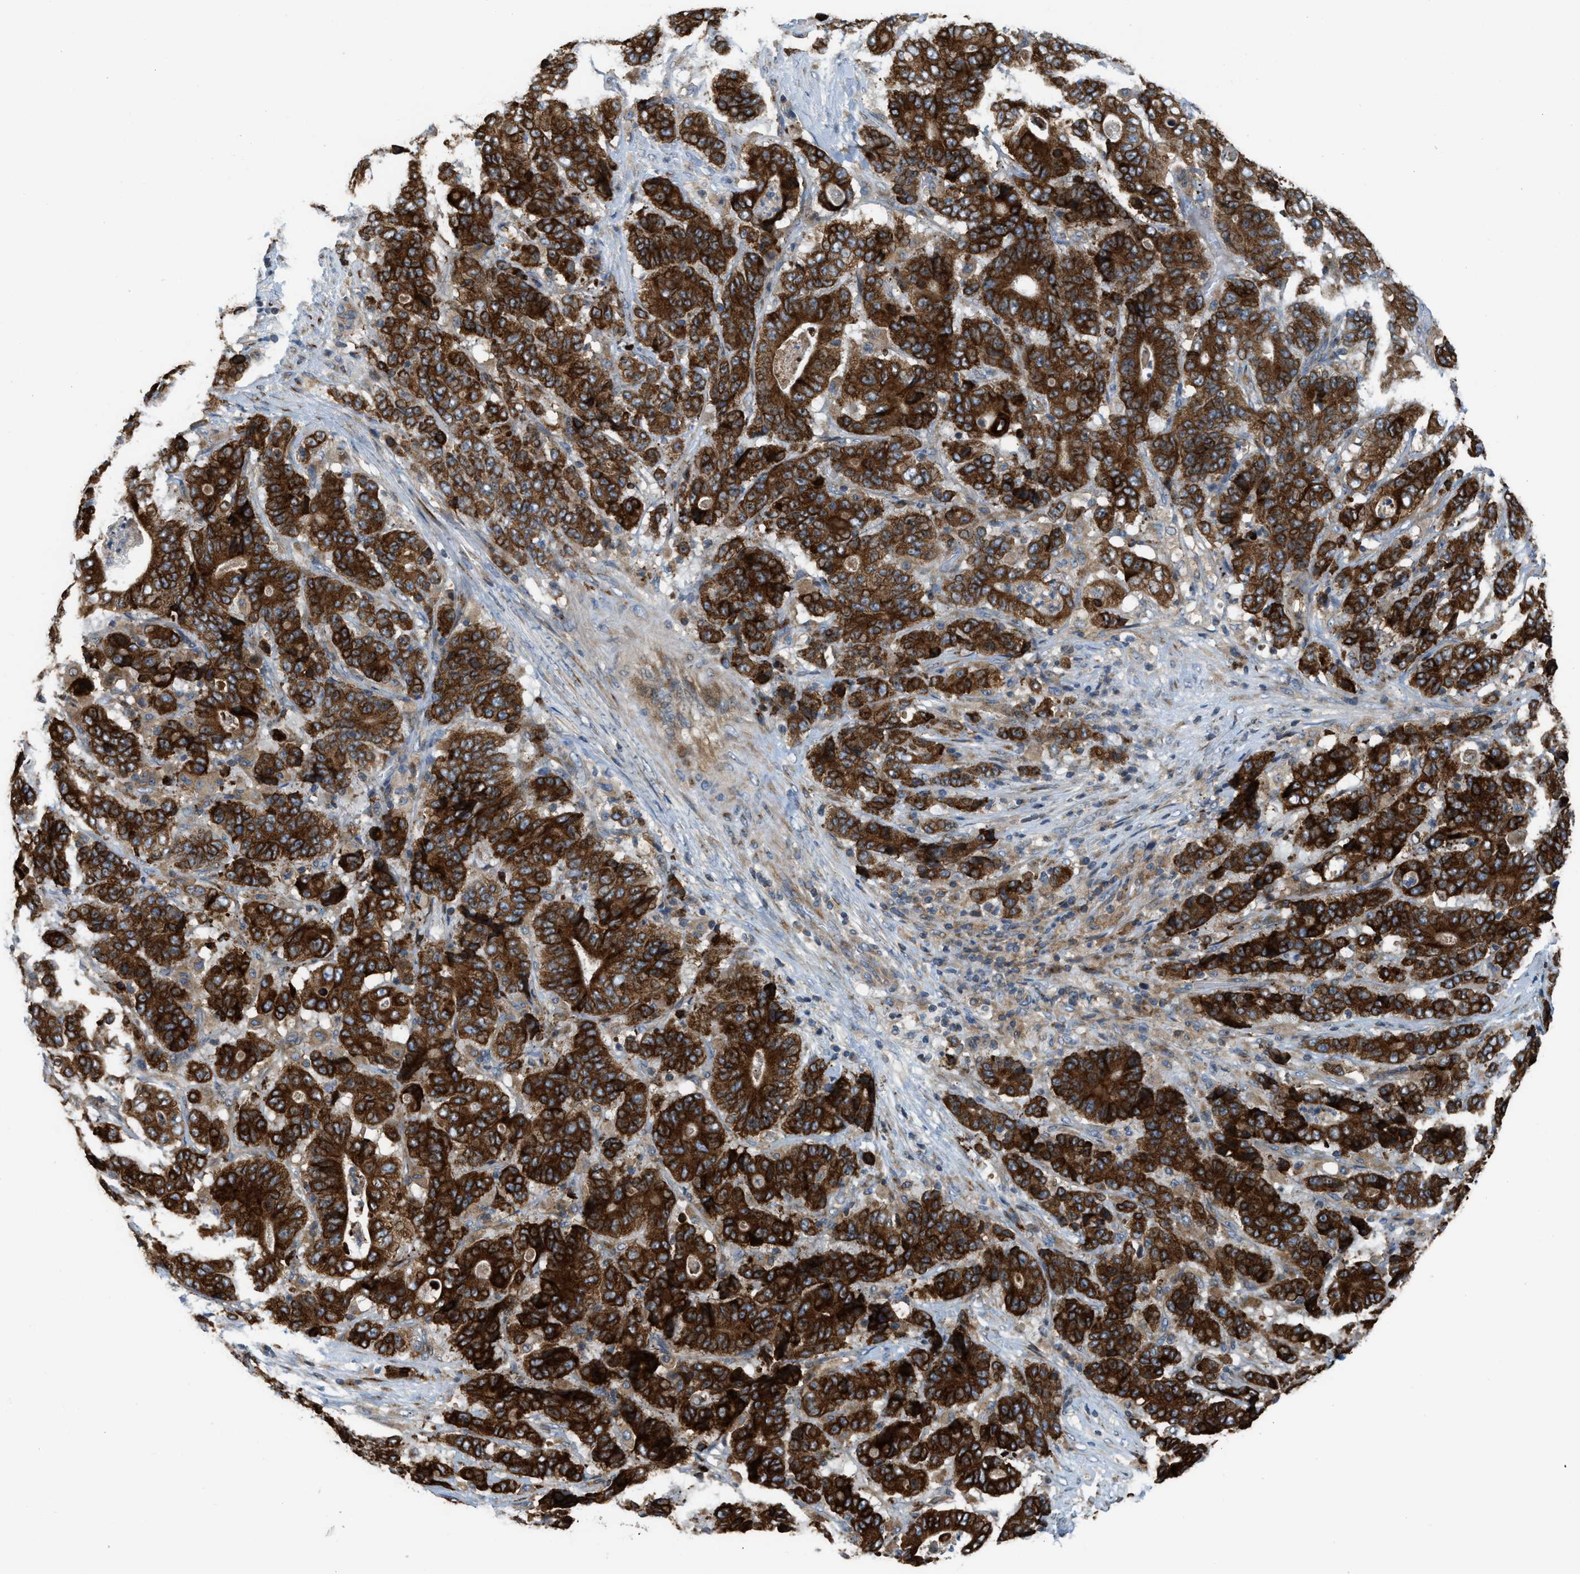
{"staining": {"intensity": "strong", "quantity": ">75%", "location": "cytoplasmic/membranous"}, "tissue": "stomach cancer", "cell_type": "Tumor cells", "image_type": "cancer", "snomed": [{"axis": "morphology", "description": "Adenocarcinoma, NOS"}, {"axis": "topography", "description": "Stomach"}], "caption": "Stomach adenocarcinoma was stained to show a protein in brown. There is high levels of strong cytoplasmic/membranous expression in approximately >75% of tumor cells. (DAB IHC, brown staining for protein, blue staining for nuclei).", "gene": "DIPK1A", "patient": {"sex": "female", "age": 73}}